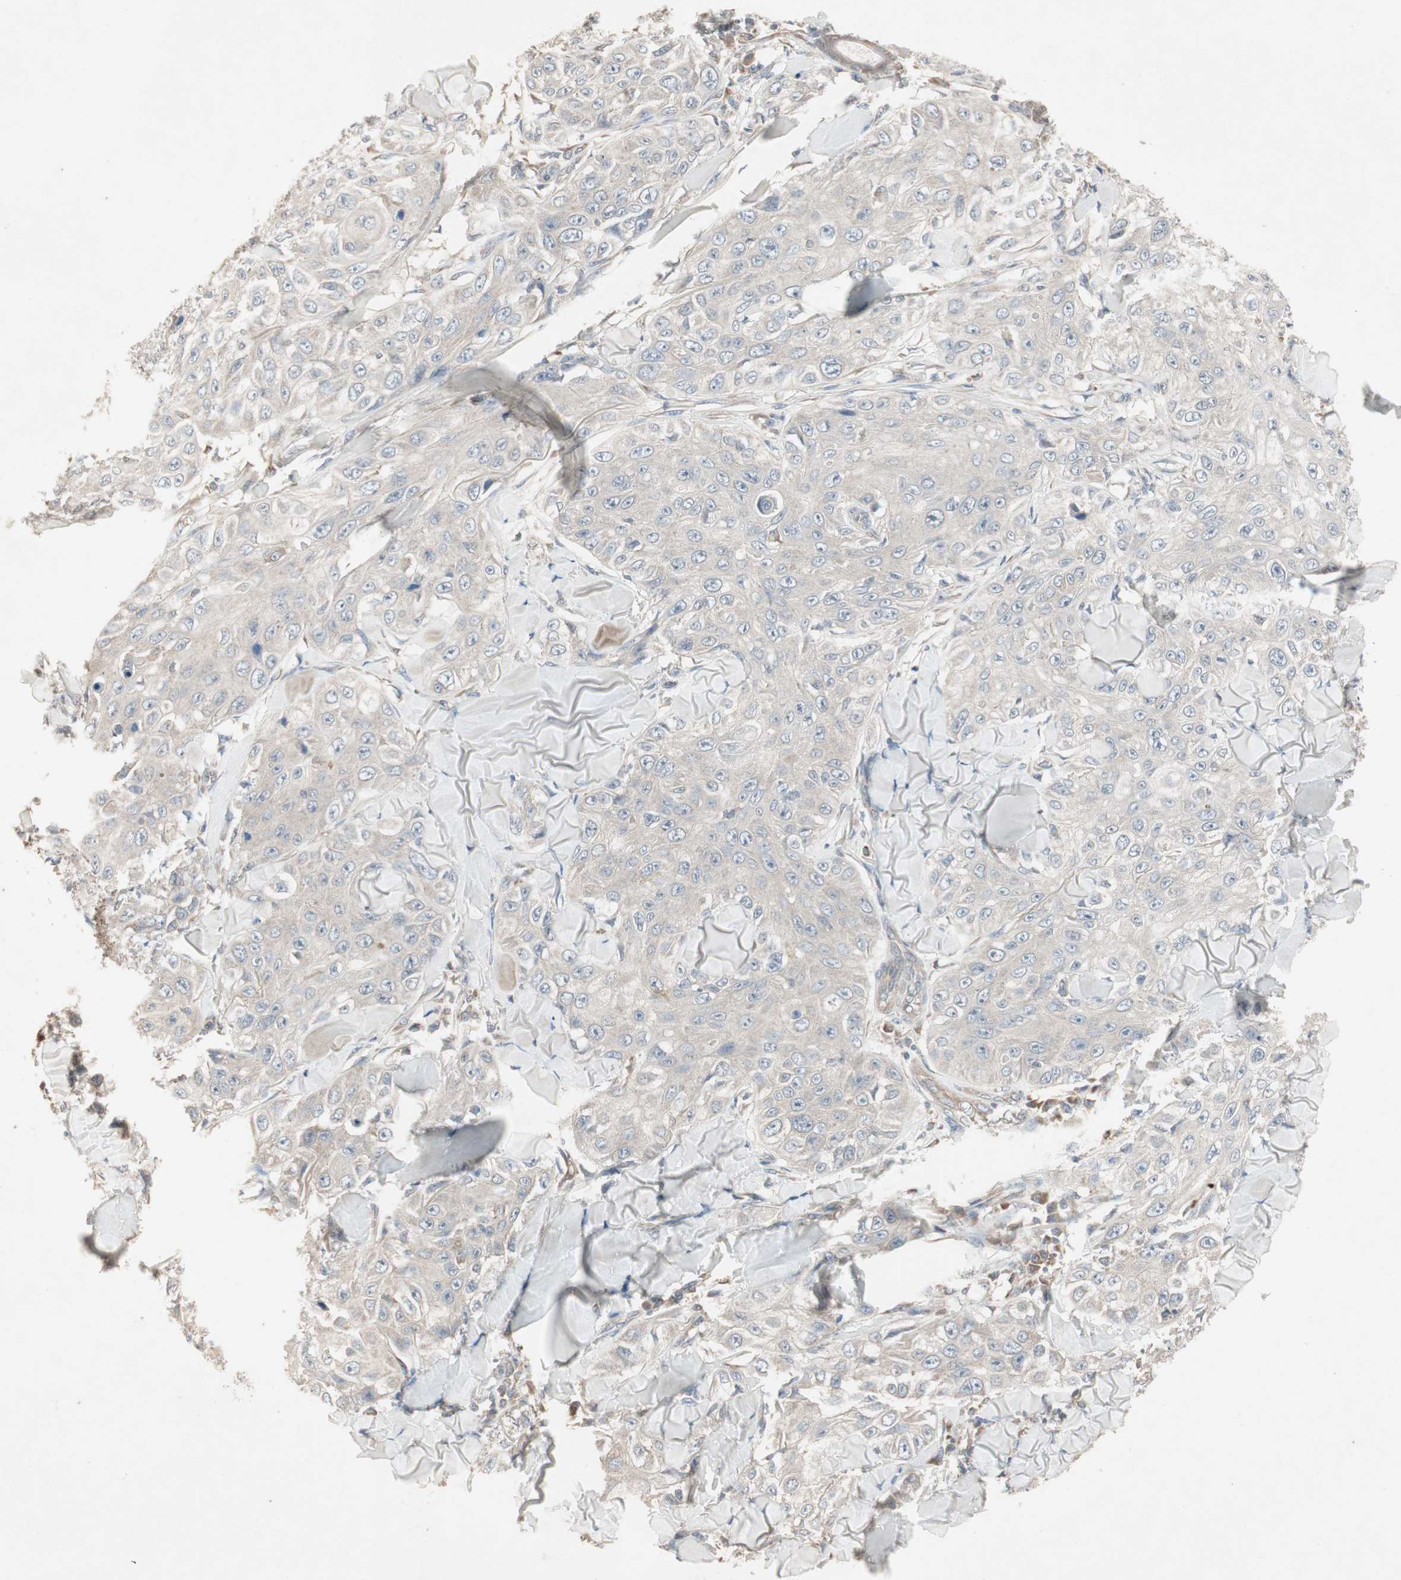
{"staining": {"intensity": "negative", "quantity": "none", "location": "none"}, "tissue": "skin cancer", "cell_type": "Tumor cells", "image_type": "cancer", "snomed": [{"axis": "morphology", "description": "Squamous cell carcinoma, NOS"}, {"axis": "topography", "description": "Skin"}], "caption": "Tumor cells show no significant expression in skin cancer (squamous cell carcinoma). Nuclei are stained in blue.", "gene": "JMJD7-PLA2G4B", "patient": {"sex": "male", "age": 86}}